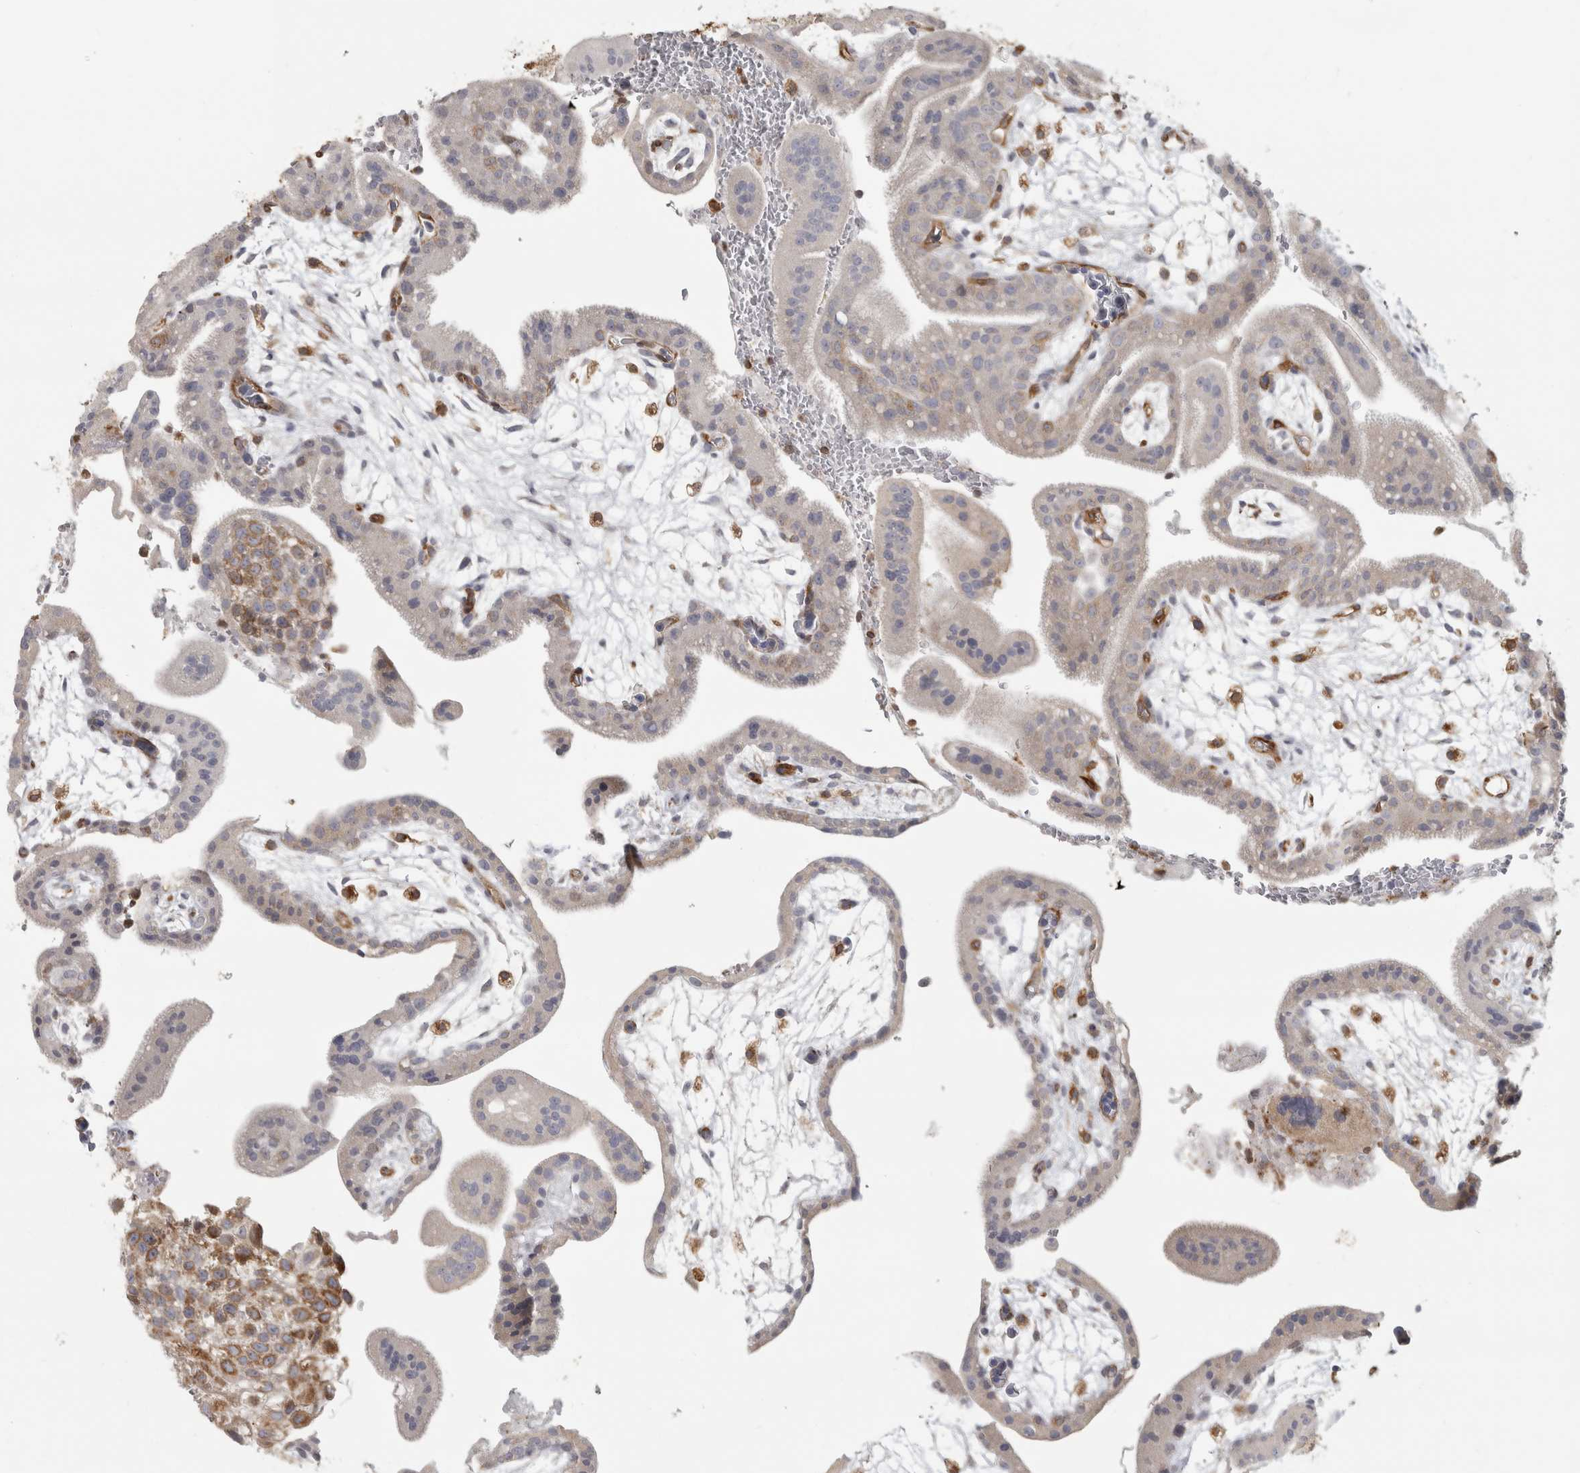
{"staining": {"intensity": "moderate", "quantity": ">75%", "location": "cytoplasmic/membranous"}, "tissue": "placenta", "cell_type": "Decidual cells", "image_type": "normal", "snomed": [{"axis": "morphology", "description": "Normal tissue, NOS"}, {"axis": "topography", "description": "Placenta"}], "caption": "Protein expression analysis of normal human placenta reveals moderate cytoplasmic/membranous expression in approximately >75% of decidual cells. (DAB IHC, brown staining for protein, blue staining for nuclei).", "gene": "HLA", "patient": {"sex": "female", "age": 35}}